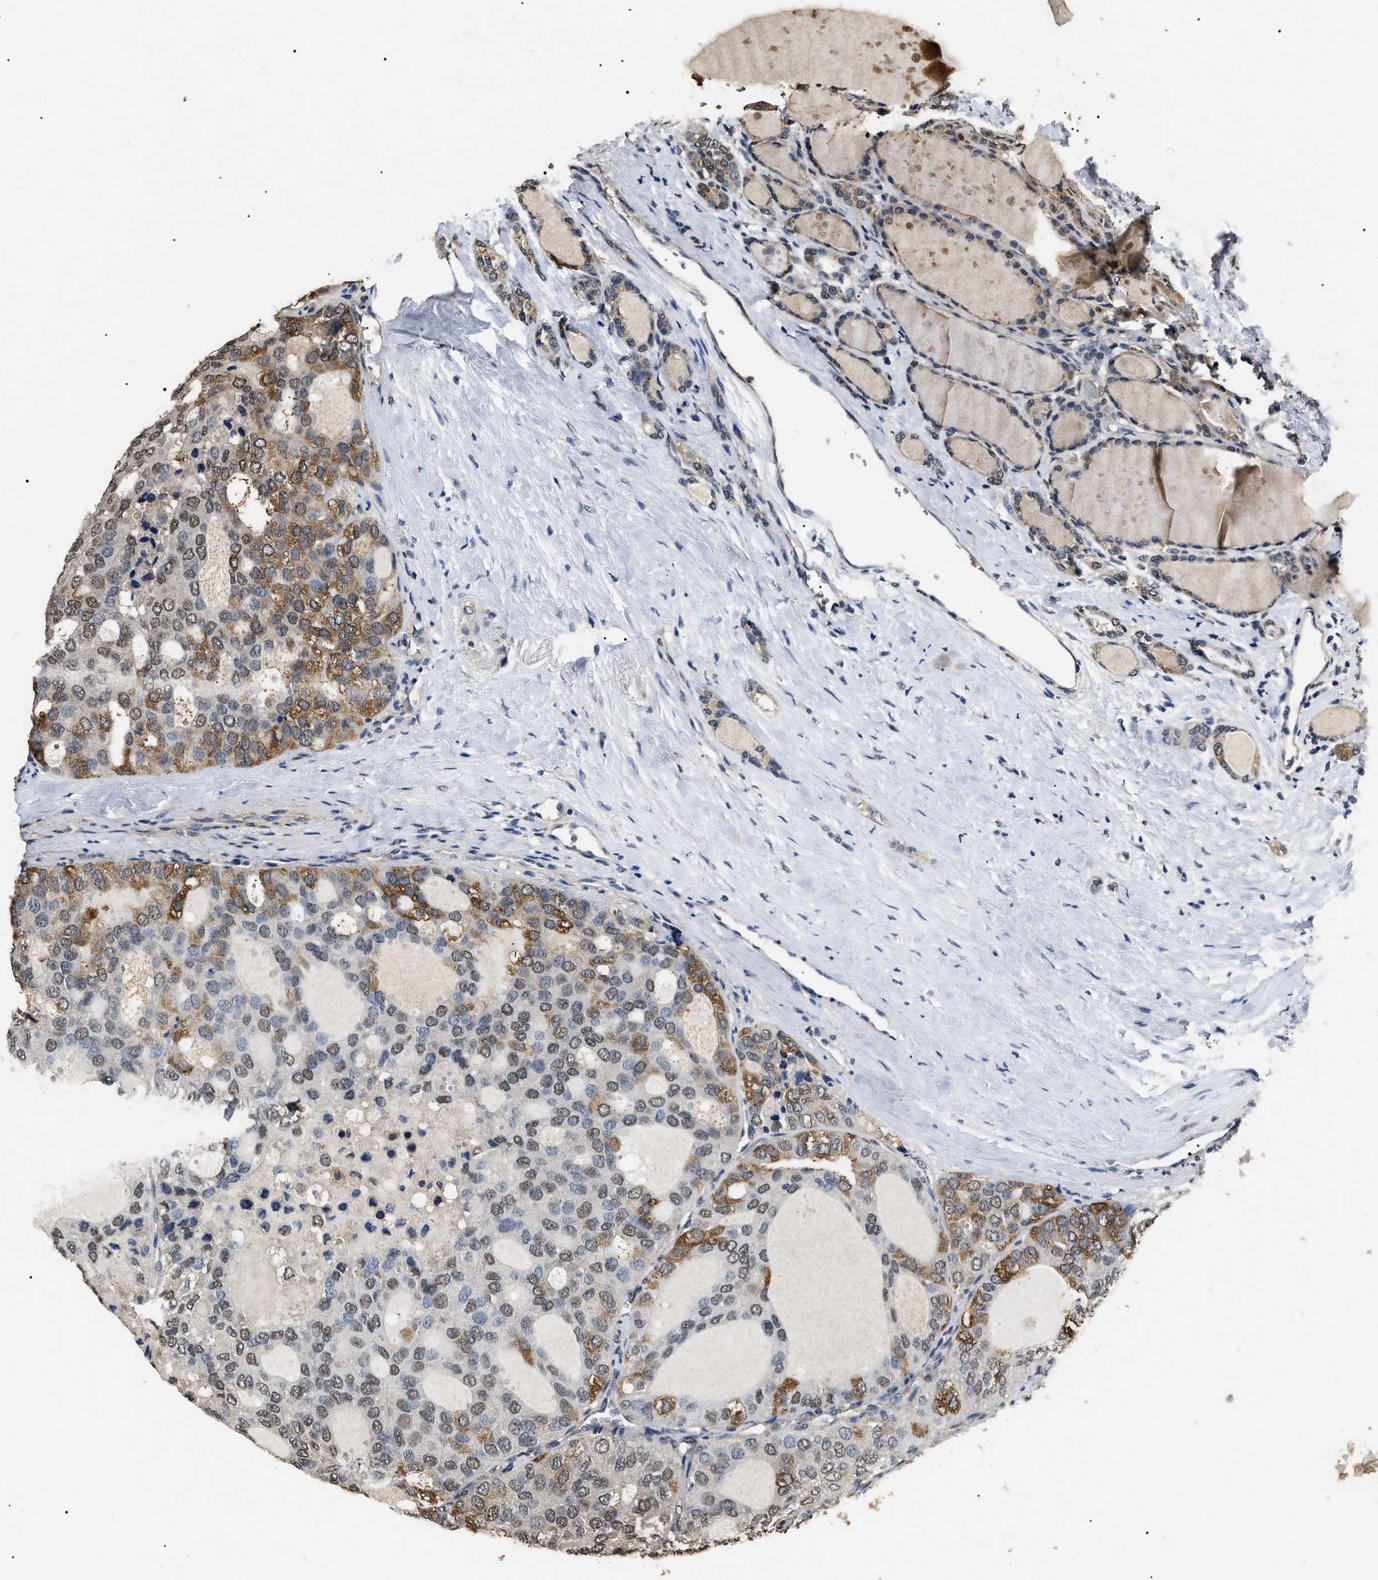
{"staining": {"intensity": "moderate", "quantity": "25%-75%", "location": "cytoplasmic/membranous,nuclear"}, "tissue": "thyroid cancer", "cell_type": "Tumor cells", "image_type": "cancer", "snomed": [{"axis": "morphology", "description": "Follicular adenoma carcinoma, NOS"}, {"axis": "topography", "description": "Thyroid gland"}], "caption": "IHC of thyroid cancer (follicular adenoma carcinoma) reveals medium levels of moderate cytoplasmic/membranous and nuclear expression in about 25%-75% of tumor cells.", "gene": "ANP32E", "patient": {"sex": "male", "age": 75}}